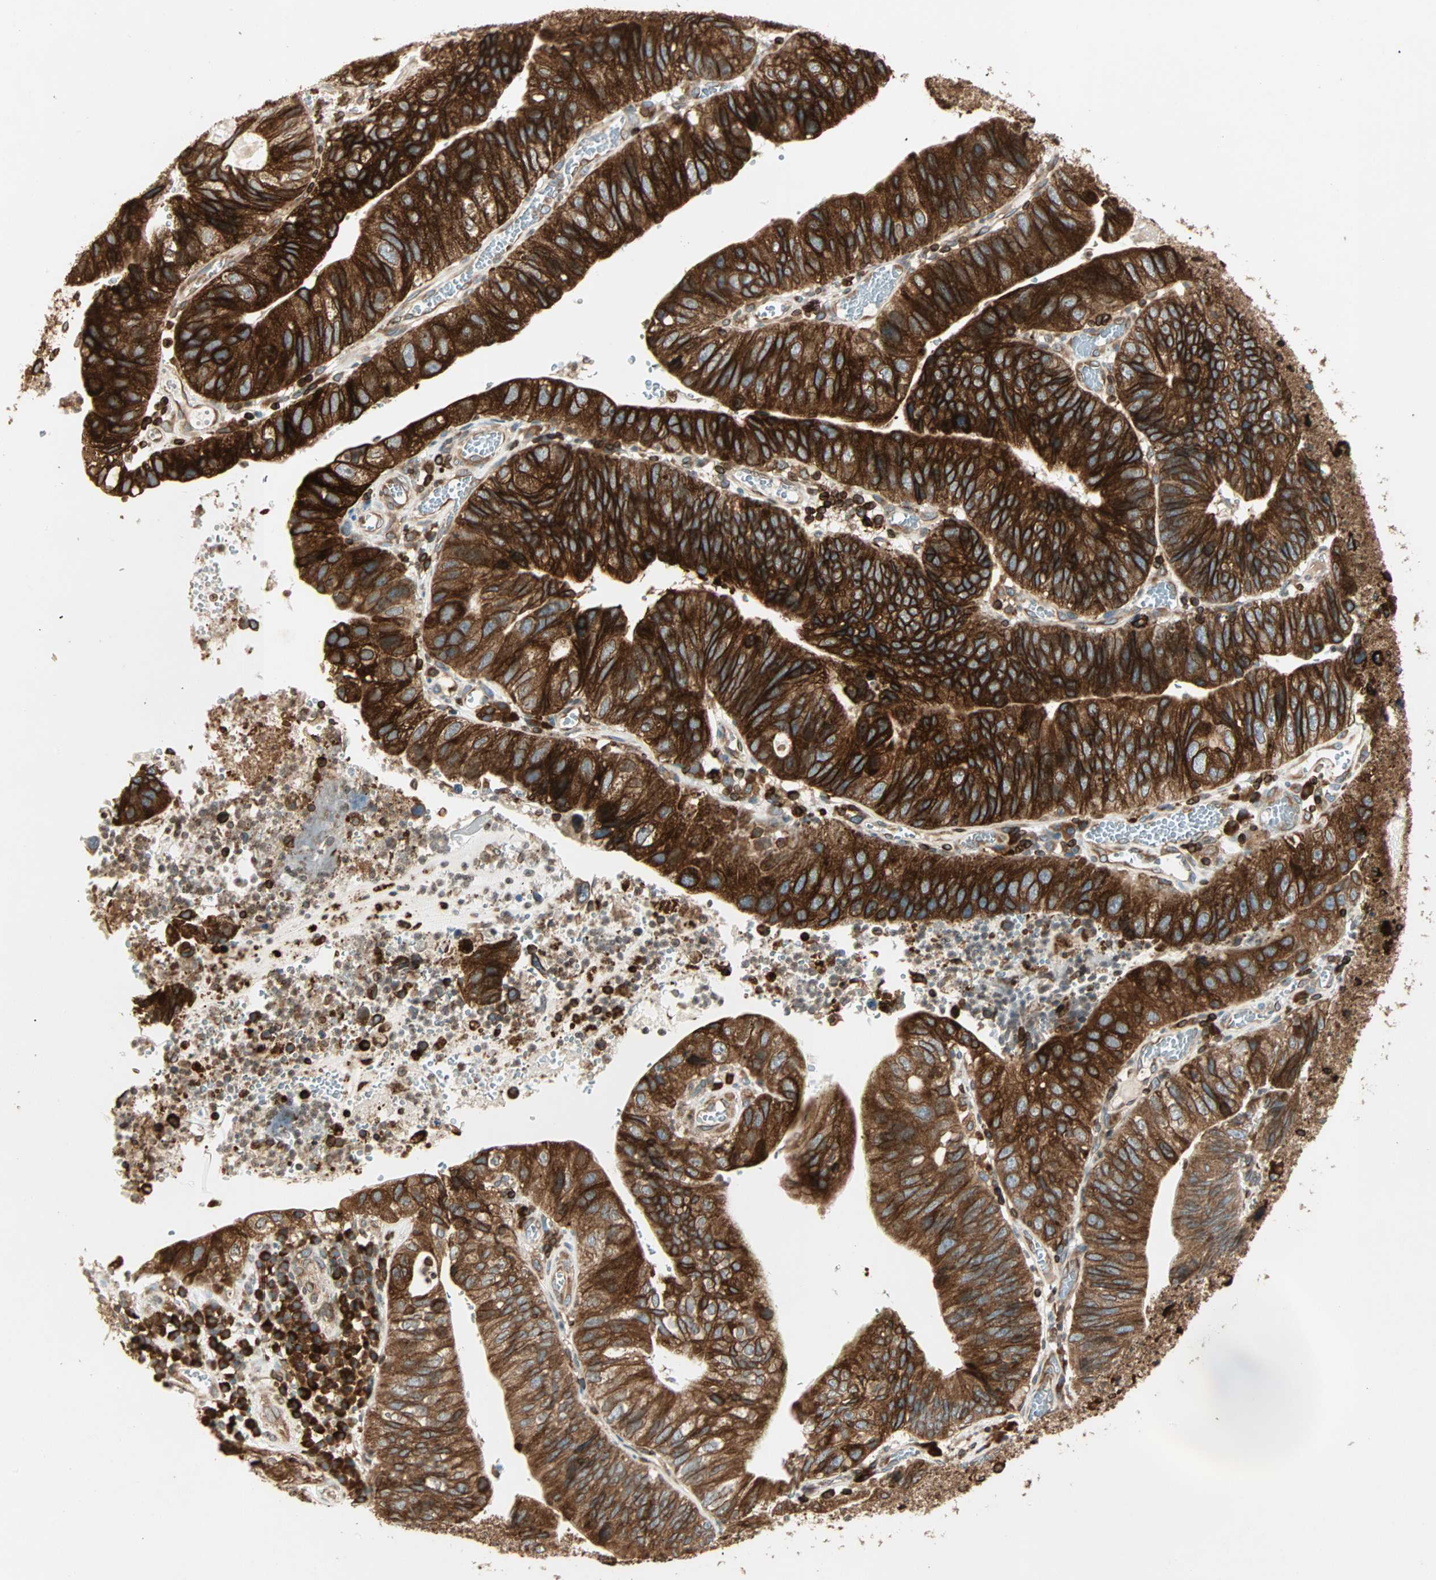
{"staining": {"intensity": "strong", "quantity": ">75%", "location": "cytoplasmic/membranous"}, "tissue": "stomach cancer", "cell_type": "Tumor cells", "image_type": "cancer", "snomed": [{"axis": "morphology", "description": "Adenocarcinoma, NOS"}, {"axis": "topography", "description": "Stomach"}], "caption": "Human adenocarcinoma (stomach) stained with a protein marker reveals strong staining in tumor cells.", "gene": "TAPBP", "patient": {"sex": "male", "age": 59}}